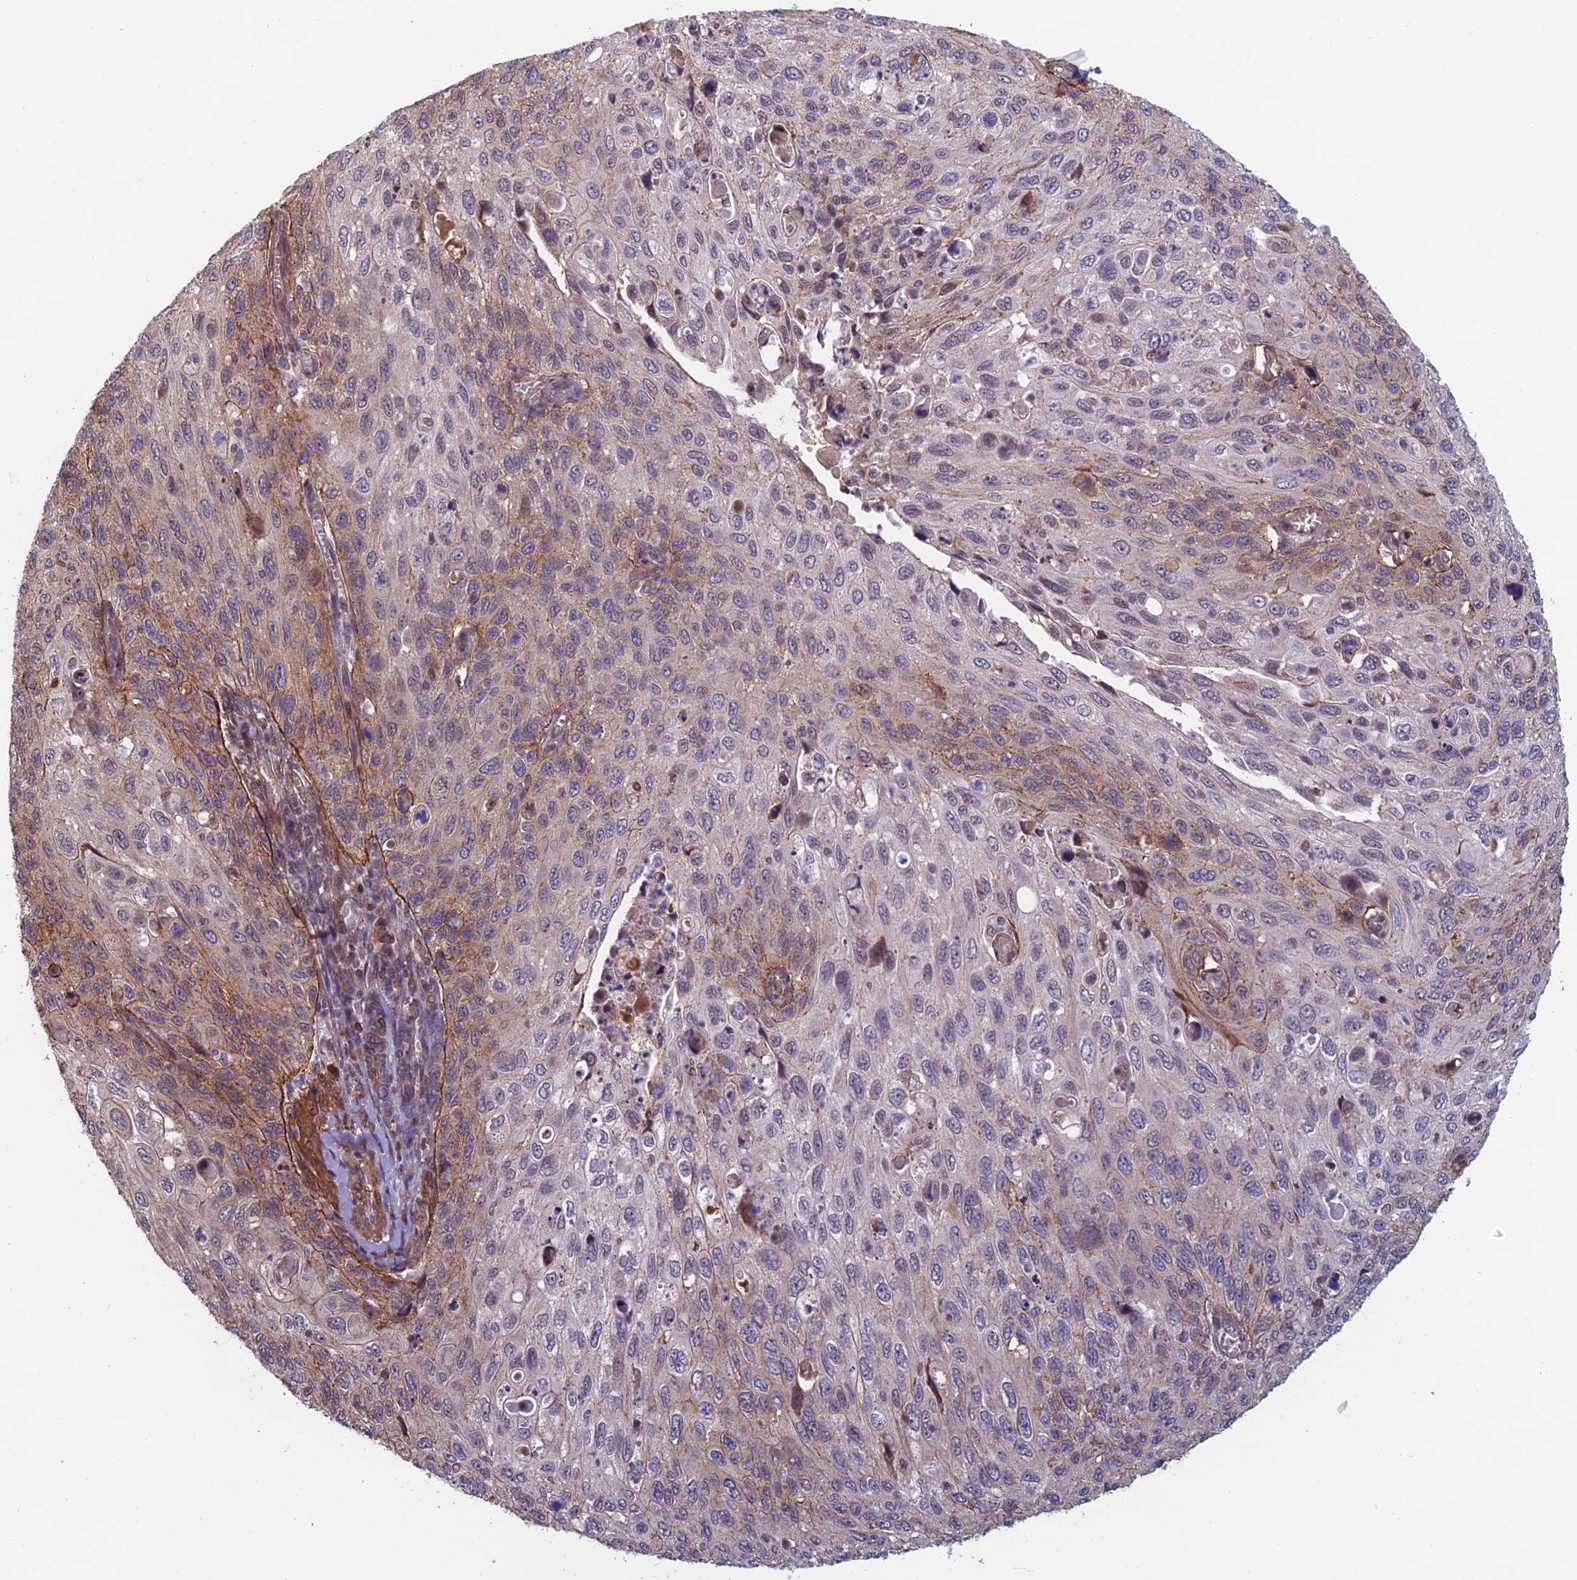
{"staining": {"intensity": "weak", "quantity": "<25%", "location": "cytoplasmic/membranous"}, "tissue": "cervical cancer", "cell_type": "Tumor cells", "image_type": "cancer", "snomed": [{"axis": "morphology", "description": "Squamous cell carcinoma, NOS"}, {"axis": "topography", "description": "Cervix"}], "caption": "High power microscopy photomicrograph of an immunohistochemistry histopathology image of squamous cell carcinoma (cervical), revealing no significant positivity in tumor cells. (DAB IHC visualized using brightfield microscopy, high magnification).", "gene": "CCDC183", "patient": {"sex": "female", "age": 70}}